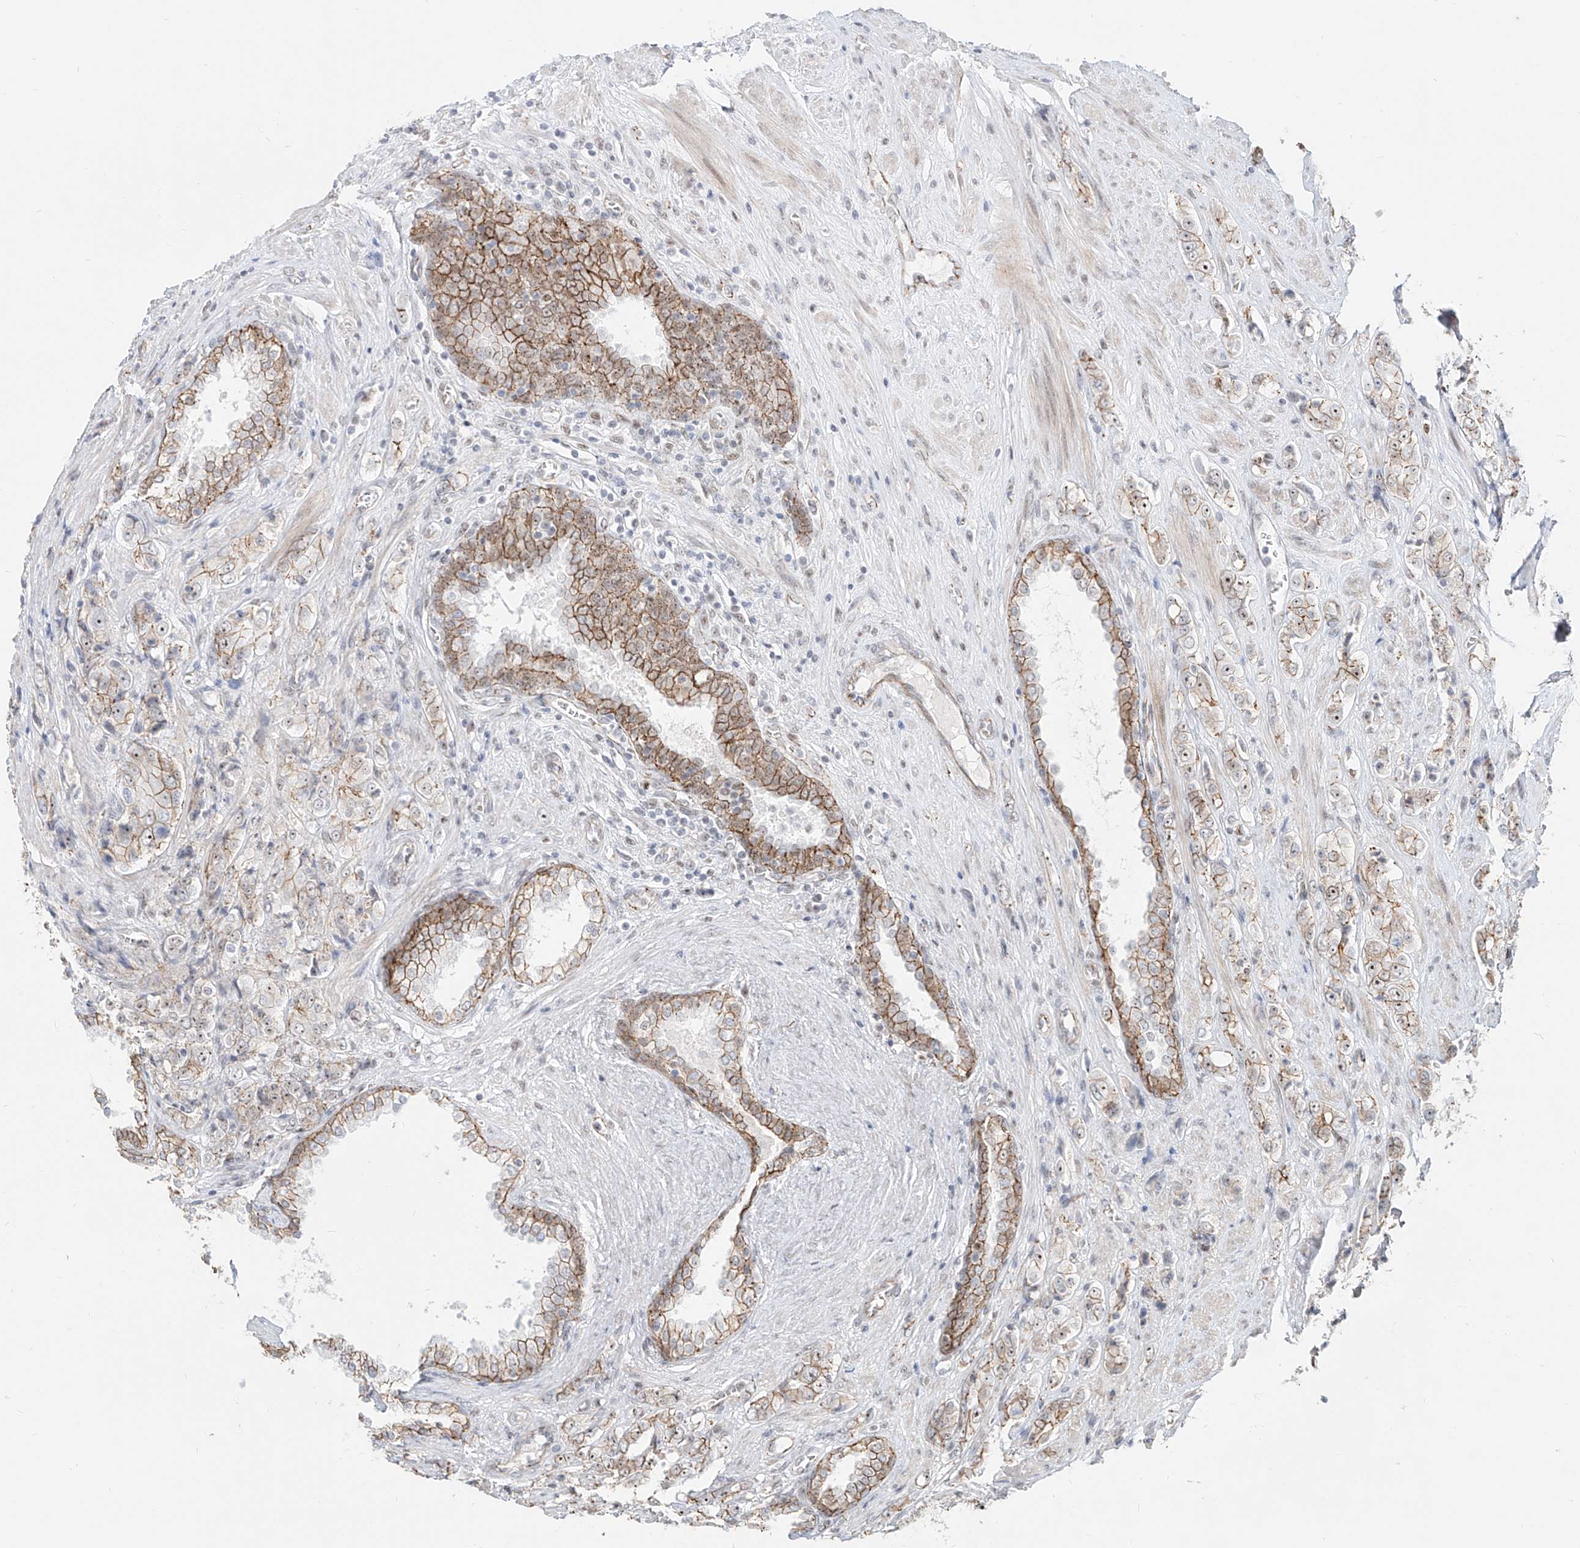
{"staining": {"intensity": "moderate", "quantity": "25%-75%", "location": "cytoplasmic/membranous,nuclear"}, "tissue": "prostate cancer", "cell_type": "Tumor cells", "image_type": "cancer", "snomed": [{"axis": "morphology", "description": "Adenocarcinoma, High grade"}, {"axis": "topography", "description": "Prostate"}], "caption": "The histopathology image exhibits a brown stain indicating the presence of a protein in the cytoplasmic/membranous and nuclear of tumor cells in prostate cancer (adenocarcinoma (high-grade)).", "gene": "ZNF710", "patient": {"sex": "male", "age": 61}}